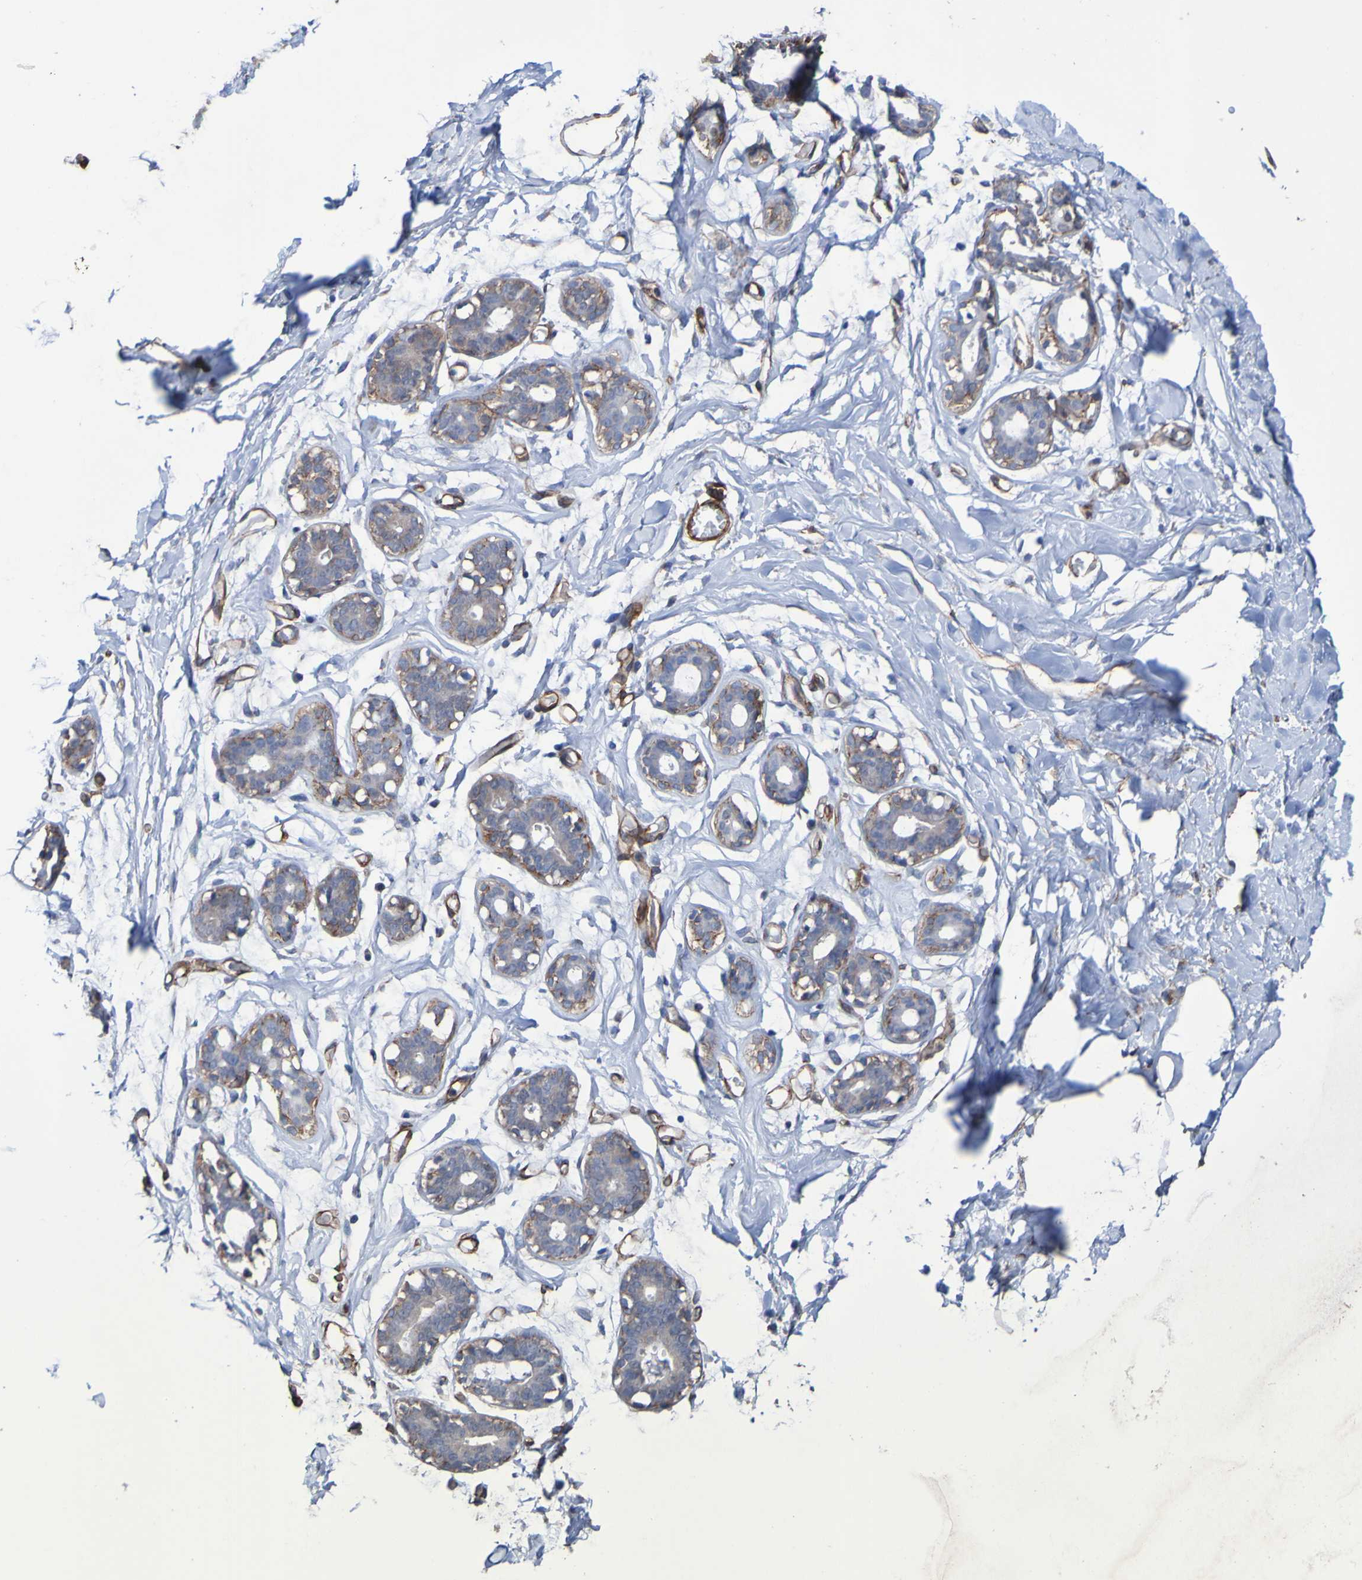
{"staining": {"intensity": "weak", "quantity": "25%-75%", "location": "cytoplasmic/membranous"}, "tissue": "adipose tissue", "cell_type": "Adipocytes", "image_type": "normal", "snomed": [{"axis": "morphology", "description": "Normal tissue, NOS"}, {"axis": "topography", "description": "Breast"}, {"axis": "topography", "description": "Adipose tissue"}], "caption": "Immunohistochemical staining of unremarkable human adipose tissue shows weak cytoplasmic/membranous protein positivity in approximately 25%-75% of adipocytes. (DAB (3,3'-diaminobenzidine) = brown stain, brightfield microscopy at high magnification).", "gene": "ELMOD3", "patient": {"sex": "female", "age": 25}}